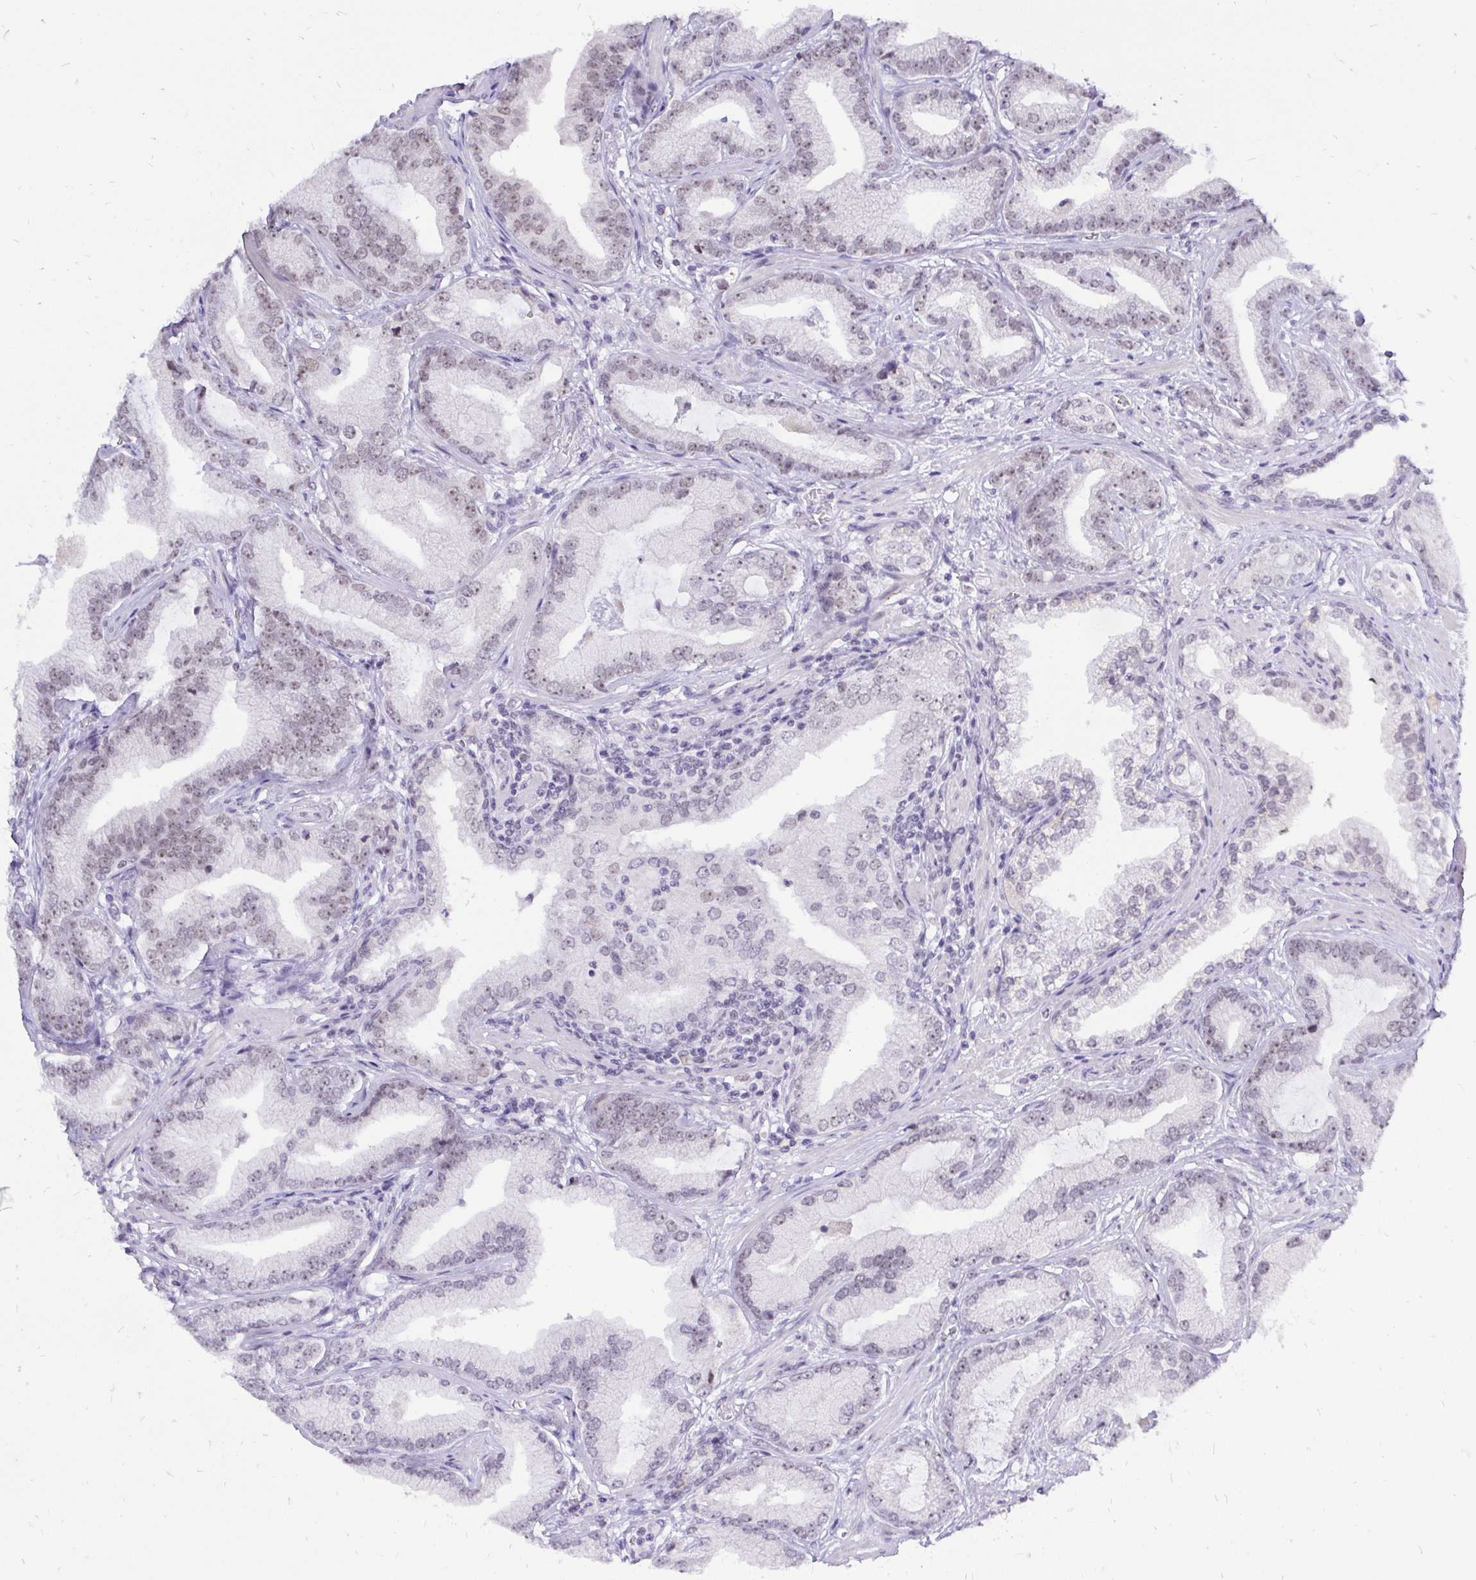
{"staining": {"intensity": "moderate", "quantity": "25%-75%", "location": "nuclear"}, "tissue": "prostate cancer", "cell_type": "Tumor cells", "image_type": "cancer", "snomed": [{"axis": "morphology", "description": "Adenocarcinoma, Low grade"}, {"axis": "topography", "description": "Prostate"}], "caption": "Protein staining of prostate cancer (low-grade adenocarcinoma) tissue exhibits moderate nuclear staining in about 25%-75% of tumor cells.", "gene": "ZNF860", "patient": {"sex": "male", "age": 62}}